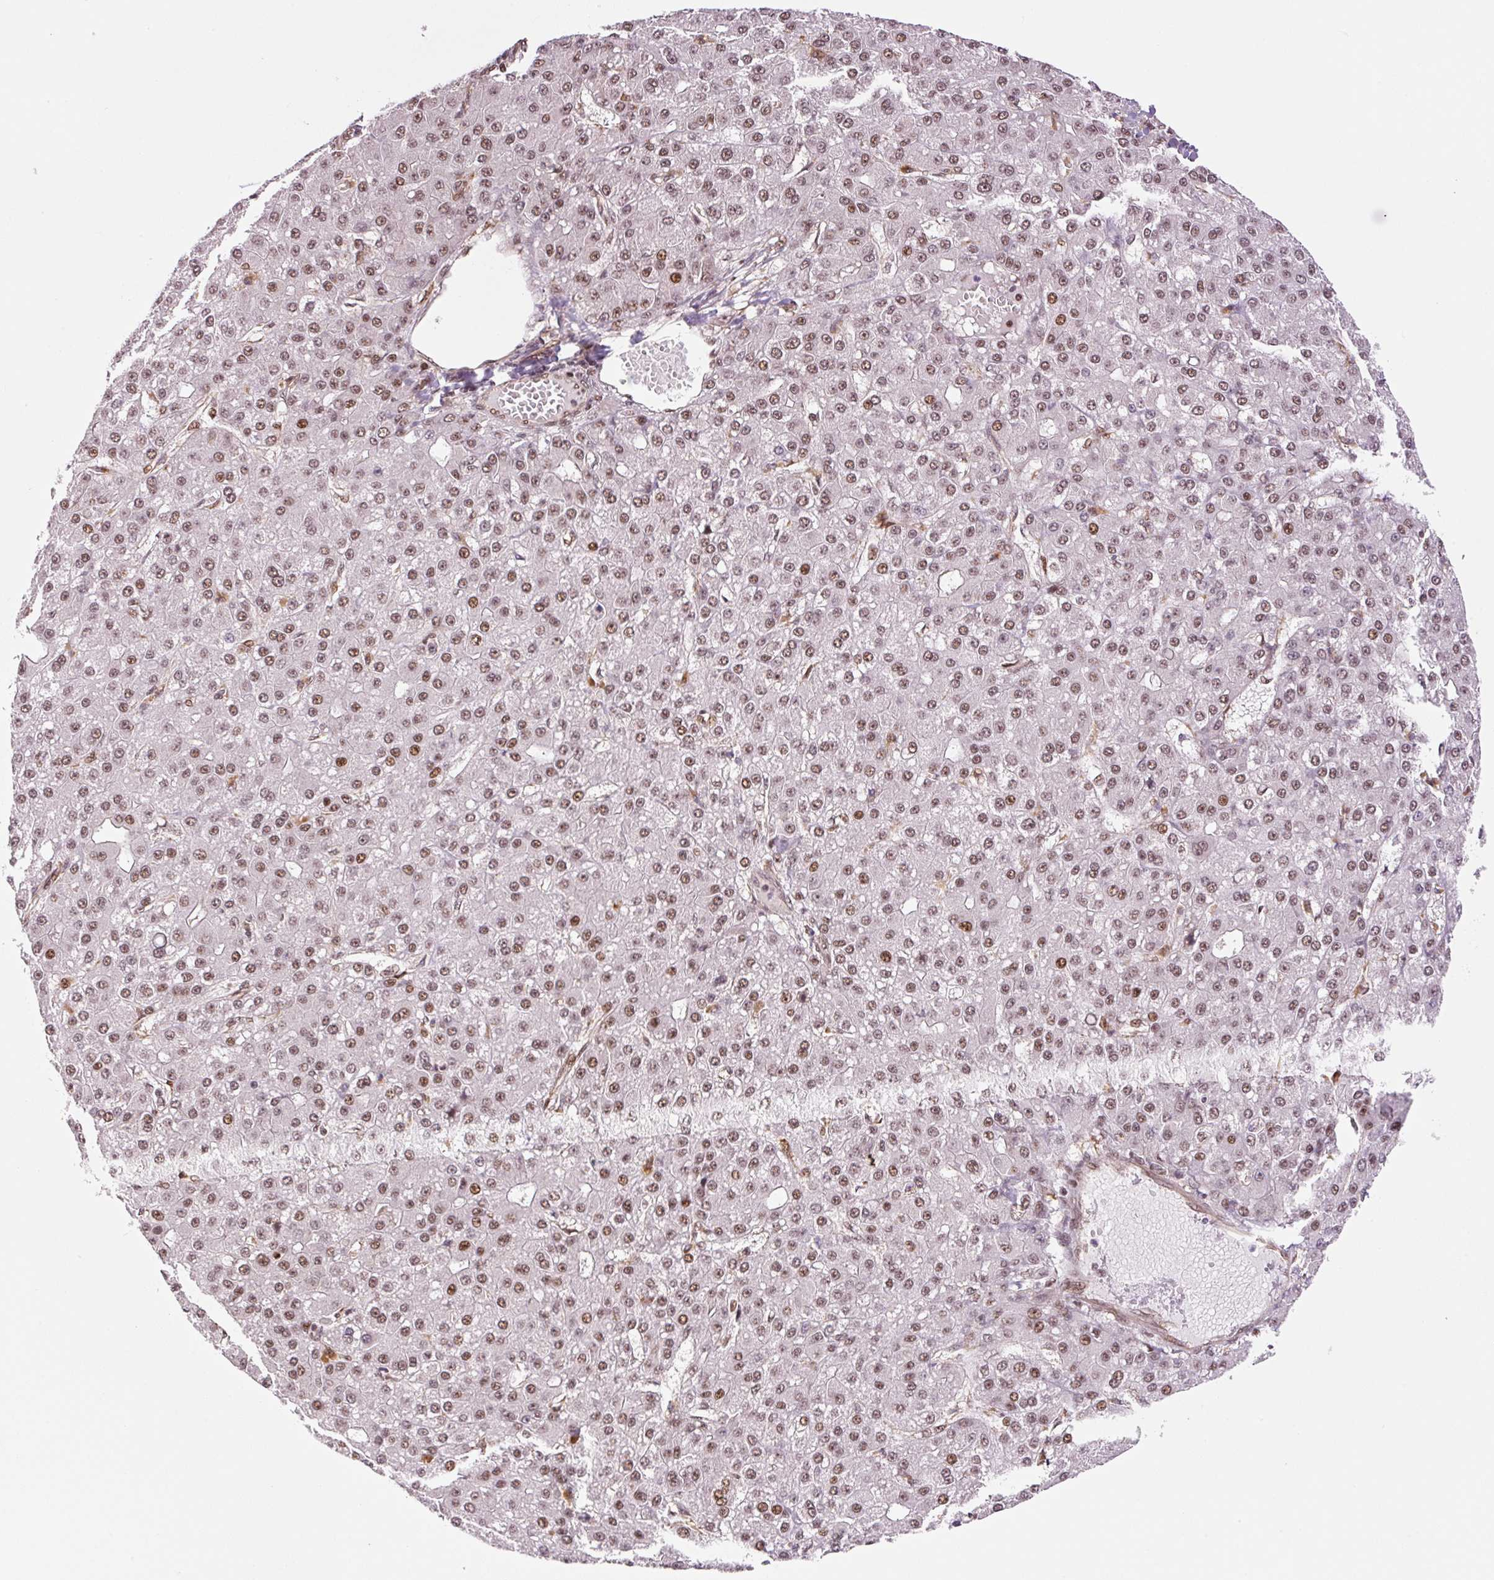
{"staining": {"intensity": "moderate", "quantity": ">75%", "location": "nuclear"}, "tissue": "liver cancer", "cell_type": "Tumor cells", "image_type": "cancer", "snomed": [{"axis": "morphology", "description": "Carcinoma, Hepatocellular, NOS"}, {"axis": "topography", "description": "Liver"}], "caption": "Tumor cells reveal medium levels of moderate nuclear staining in about >75% of cells in human liver cancer.", "gene": "INTS8", "patient": {"sex": "male", "age": 67}}